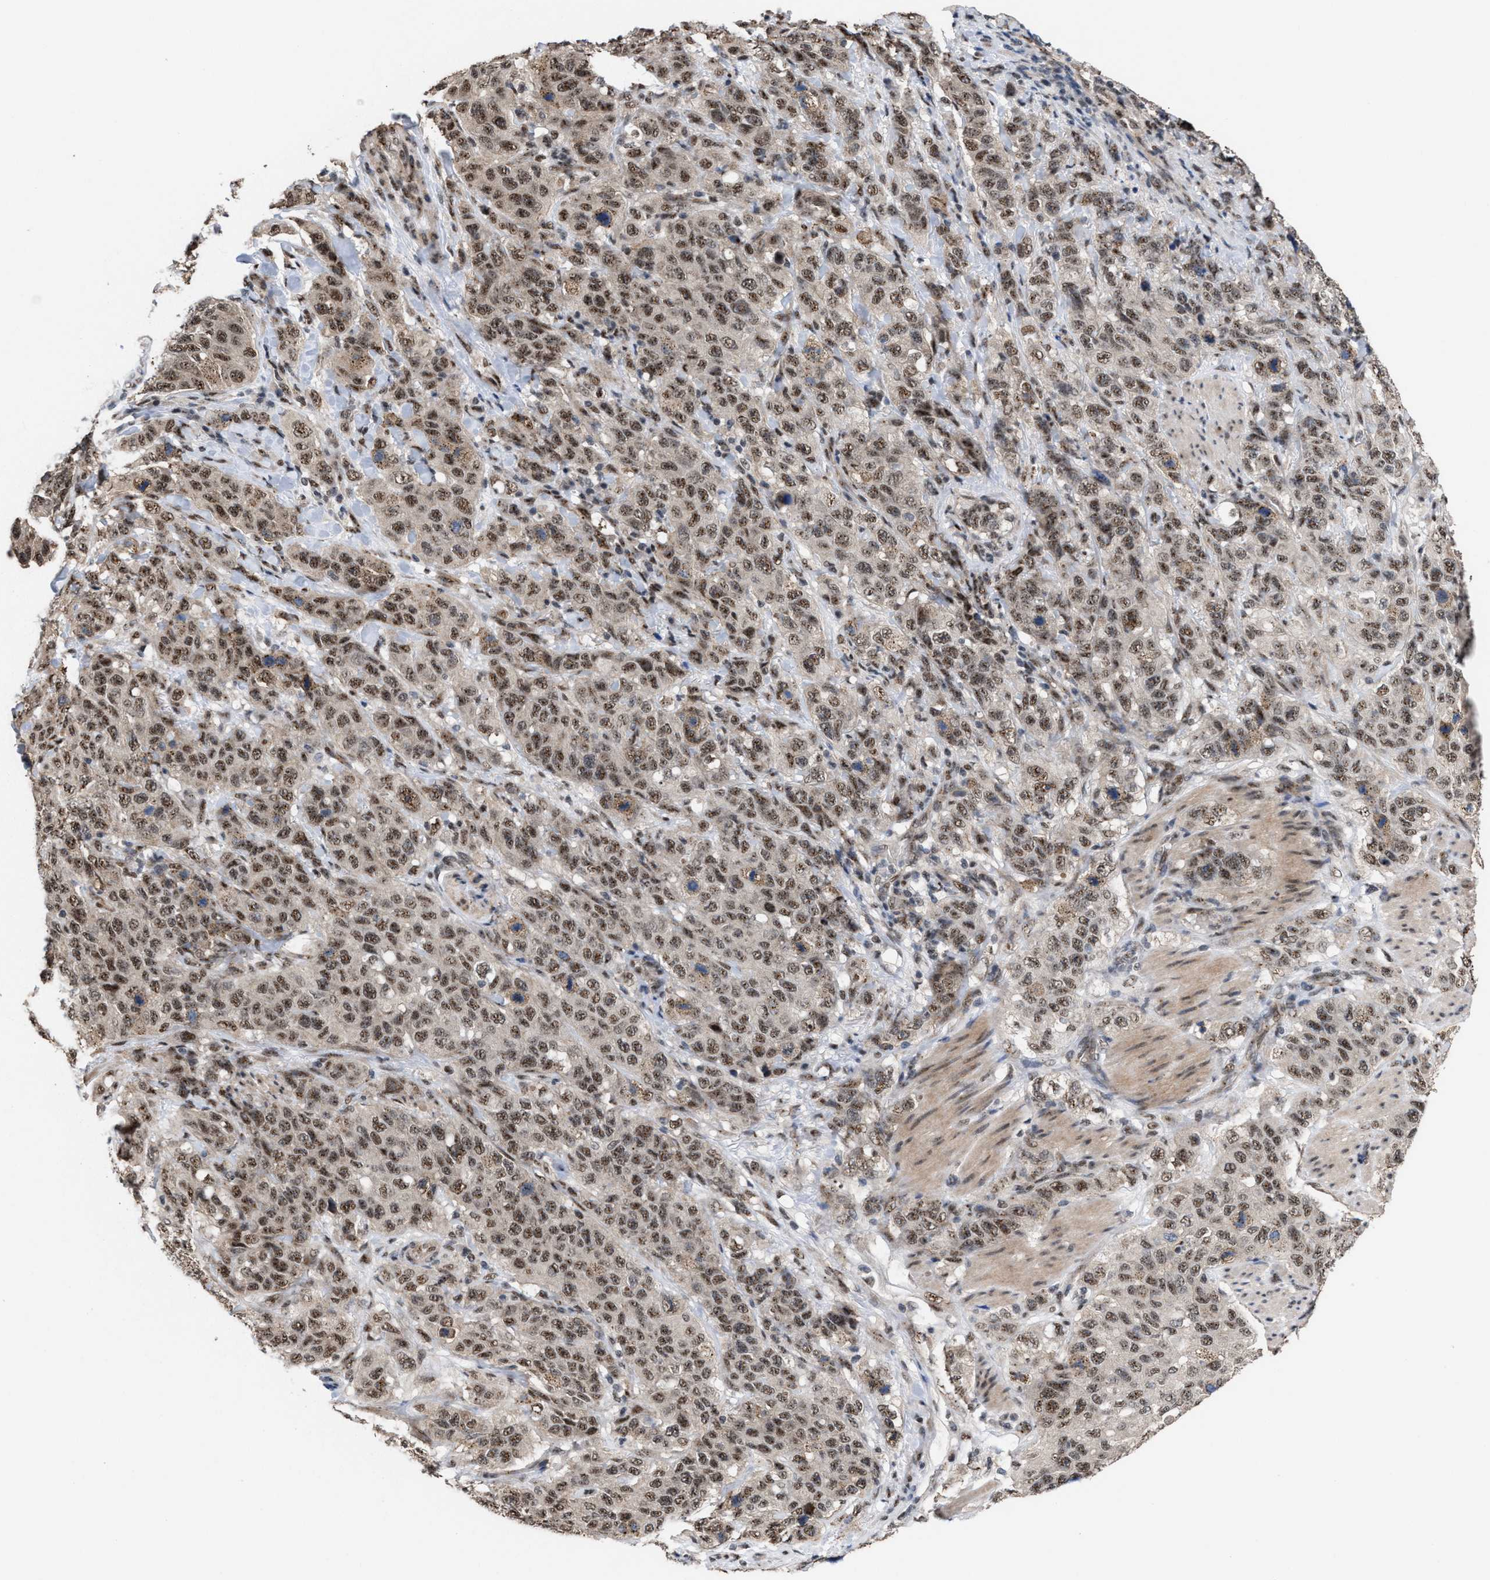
{"staining": {"intensity": "moderate", "quantity": ">75%", "location": "nuclear"}, "tissue": "stomach cancer", "cell_type": "Tumor cells", "image_type": "cancer", "snomed": [{"axis": "morphology", "description": "Adenocarcinoma, NOS"}, {"axis": "topography", "description": "Stomach"}], "caption": "This micrograph exhibits IHC staining of human stomach cancer (adenocarcinoma), with medium moderate nuclear staining in about >75% of tumor cells.", "gene": "EIF4A3", "patient": {"sex": "male", "age": 48}}